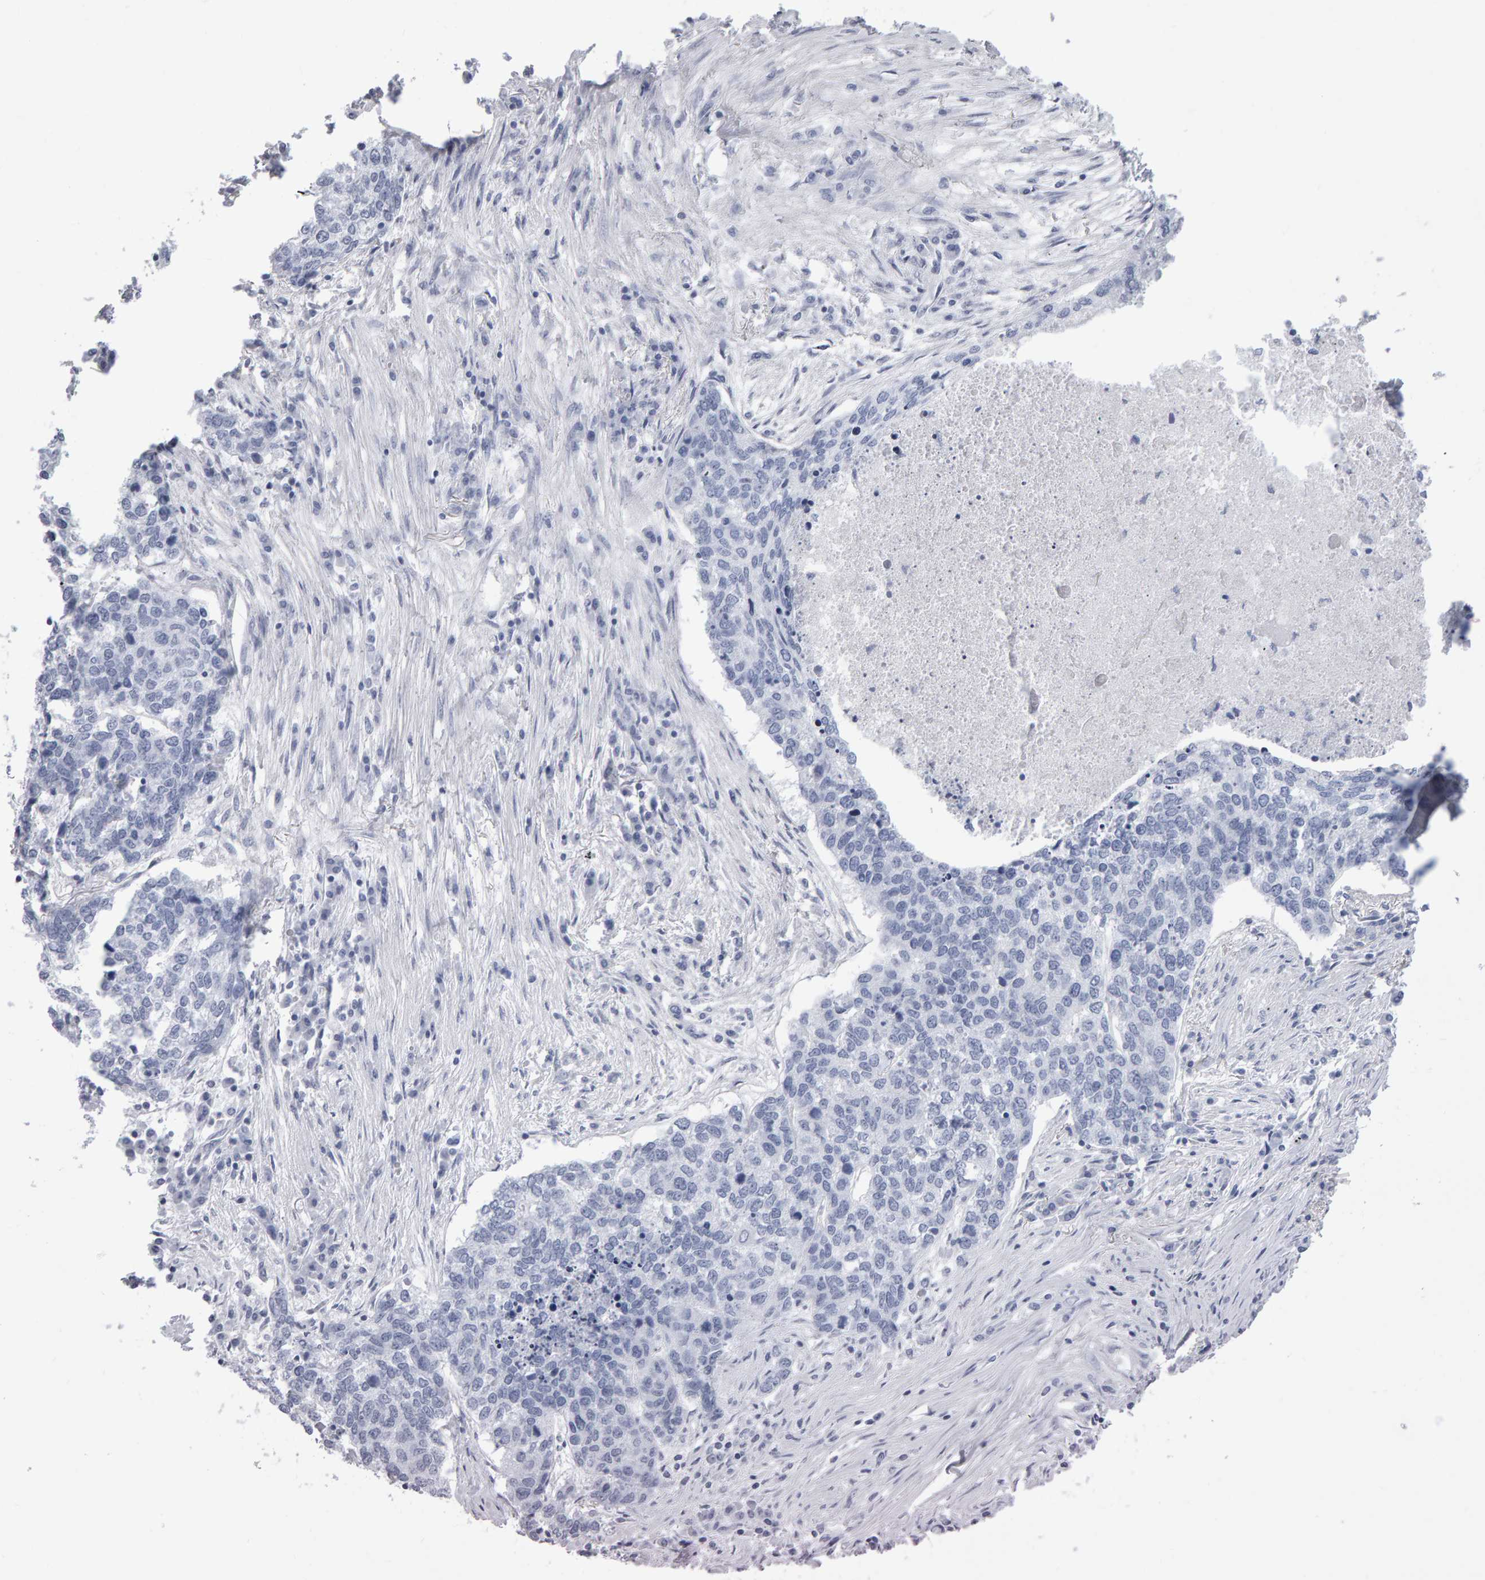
{"staining": {"intensity": "negative", "quantity": "none", "location": "none"}, "tissue": "lung cancer", "cell_type": "Tumor cells", "image_type": "cancer", "snomed": [{"axis": "morphology", "description": "Squamous cell carcinoma, NOS"}, {"axis": "topography", "description": "Lung"}], "caption": "Tumor cells are negative for brown protein staining in lung cancer.", "gene": "NCDN", "patient": {"sex": "female", "age": 63}}